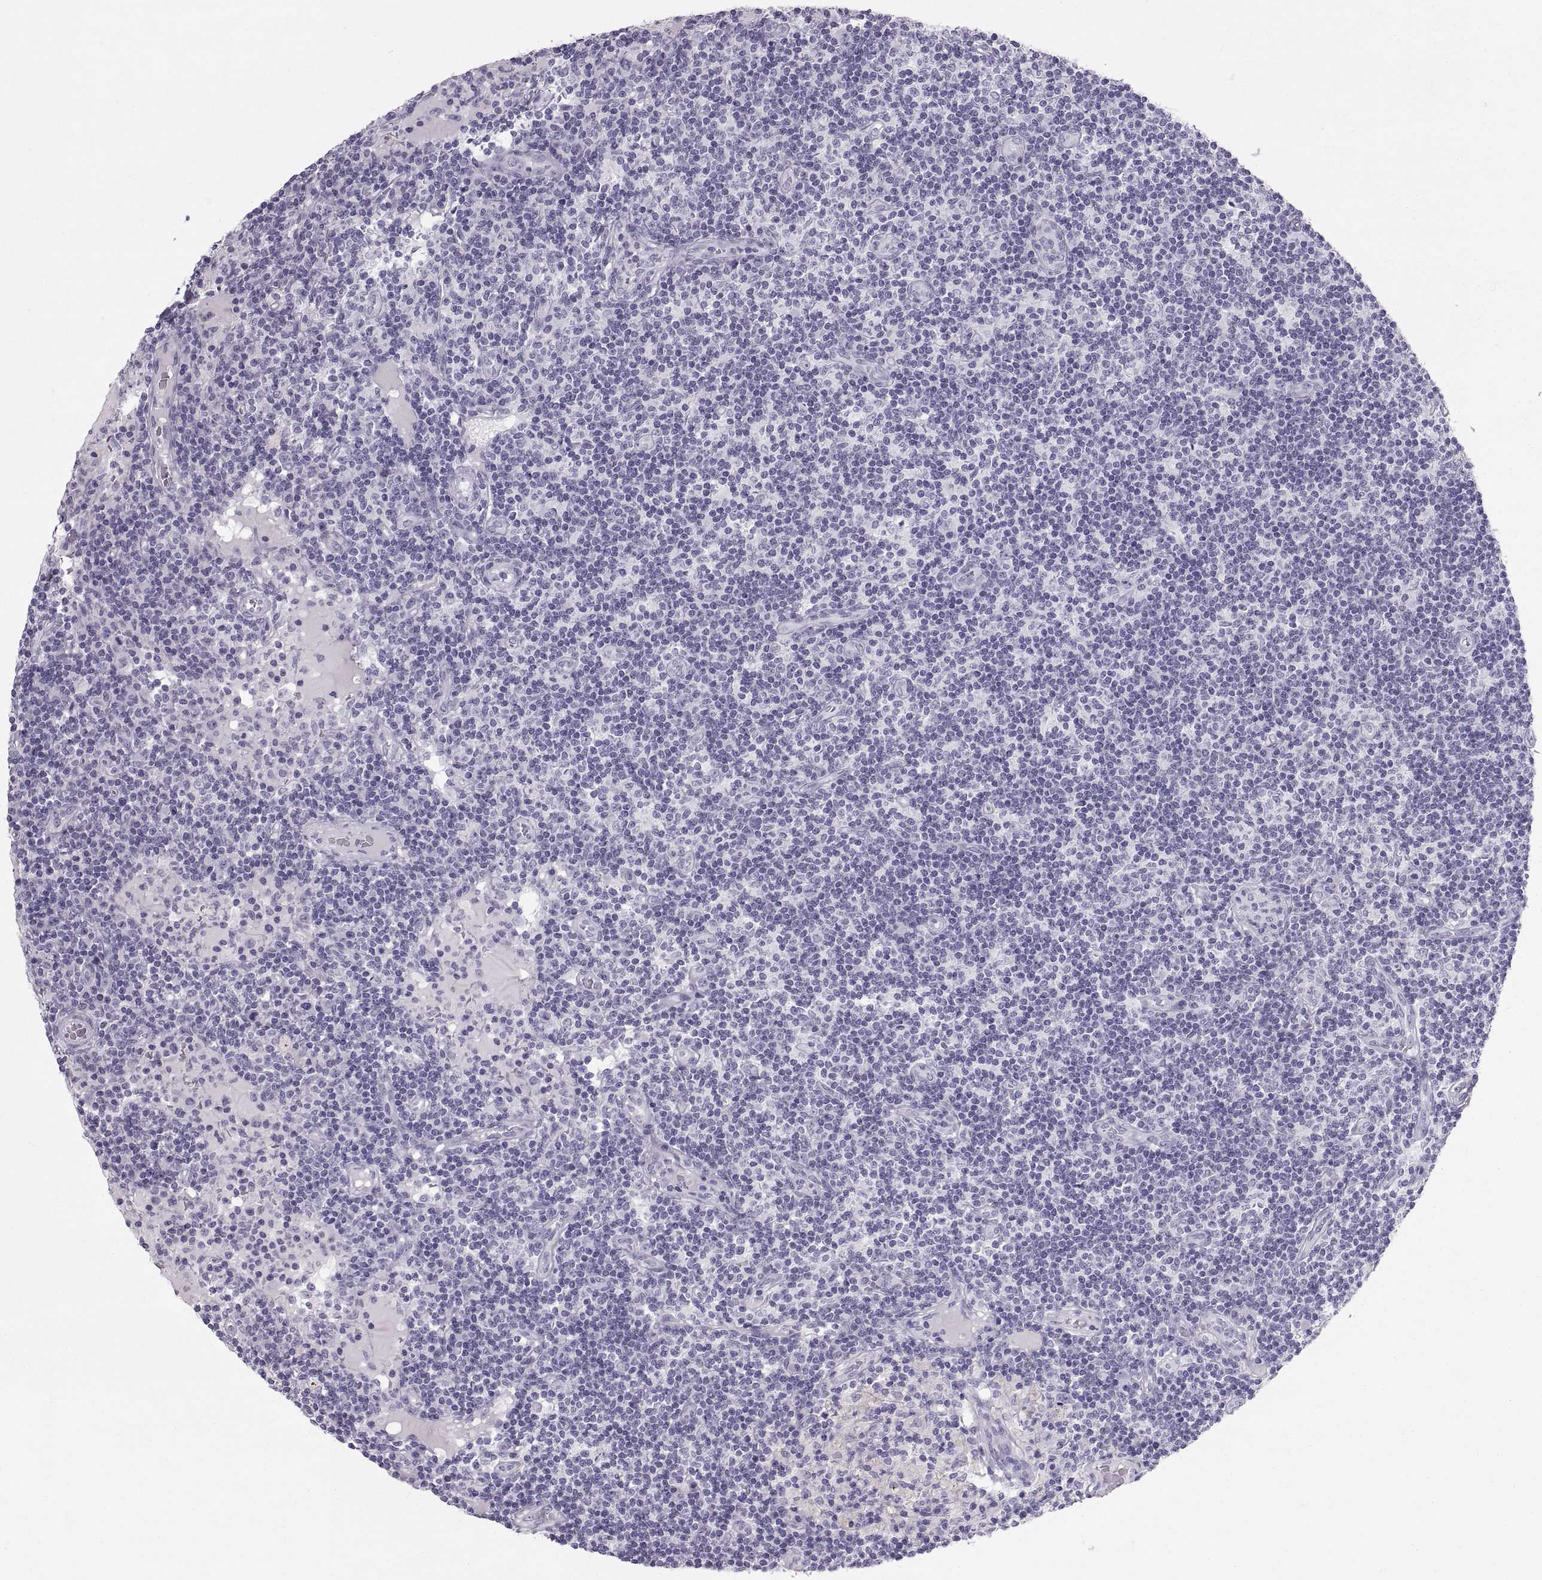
{"staining": {"intensity": "negative", "quantity": "none", "location": "none"}, "tissue": "lymph node", "cell_type": "Germinal center cells", "image_type": "normal", "snomed": [{"axis": "morphology", "description": "Normal tissue, NOS"}, {"axis": "topography", "description": "Lymph node"}], "caption": "Protein analysis of benign lymph node reveals no significant staining in germinal center cells.", "gene": "SLC22A6", "patient": {"sex": "female", "age": 72}}